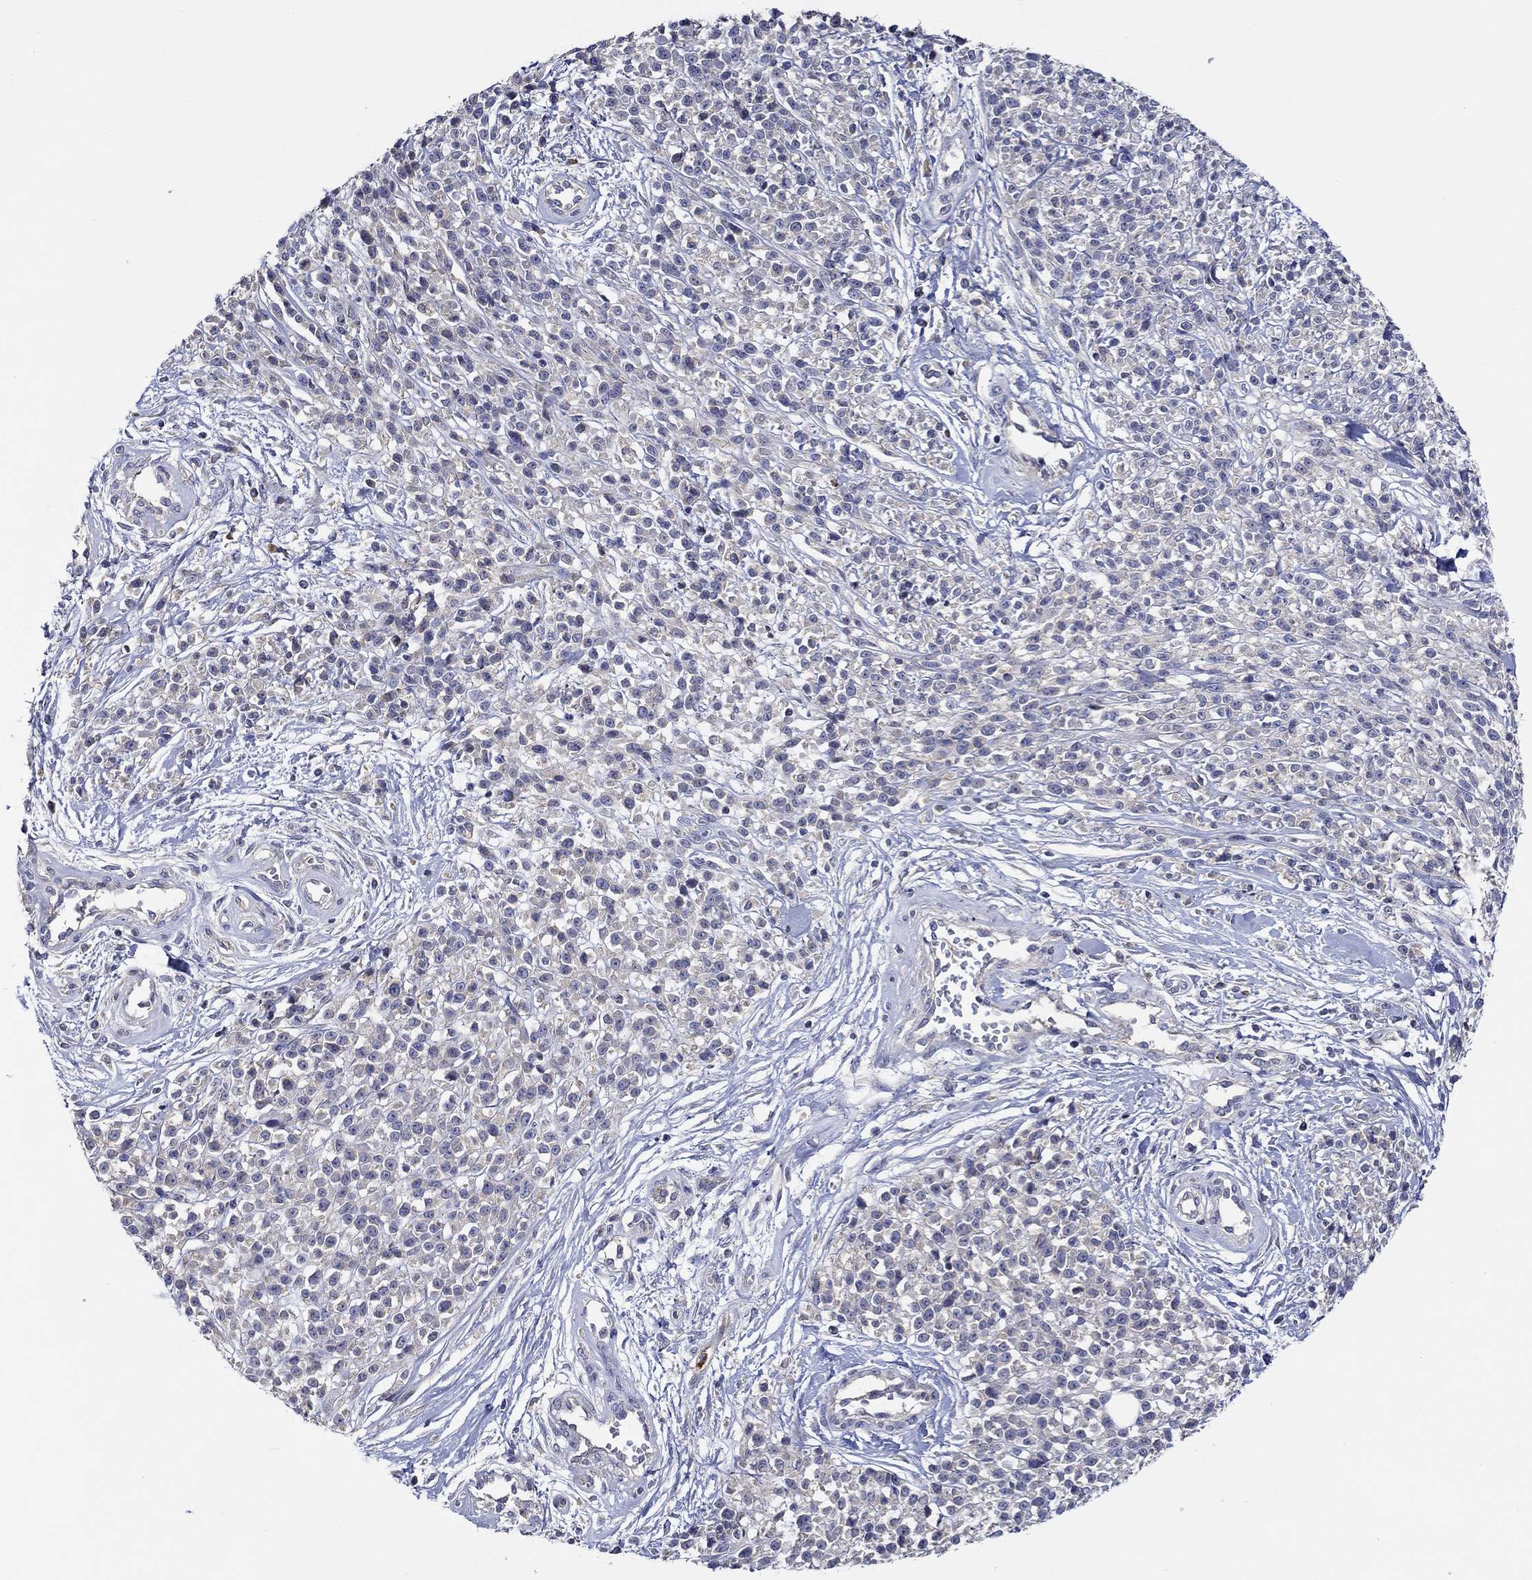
{"staining": {"intensity": "negative", "quantity": "none", "location": "none"}, "tissue": "melanoma", "cell_type": "Tumor cells", "image_type": "cancer", "snomed": [{"axis": "morphology", "description": "Malignant melanoma, NOS"}, {"axis": "topography", "description": "Skin"}, {"axis": "topography", "description": "Skin of trunk"}], "caption": "This photomicrograph is of malignant melanoma stained with immunohistochemistry (IHC) to label a protein in brown with the nuclei are counter-stained blue. There is no positivity in tumor cells. (DAB IHC visualized using brightfield microscopy, high magnification).", "gene": "CHIT1", "patient": {"sex": "male", "age": 74}}